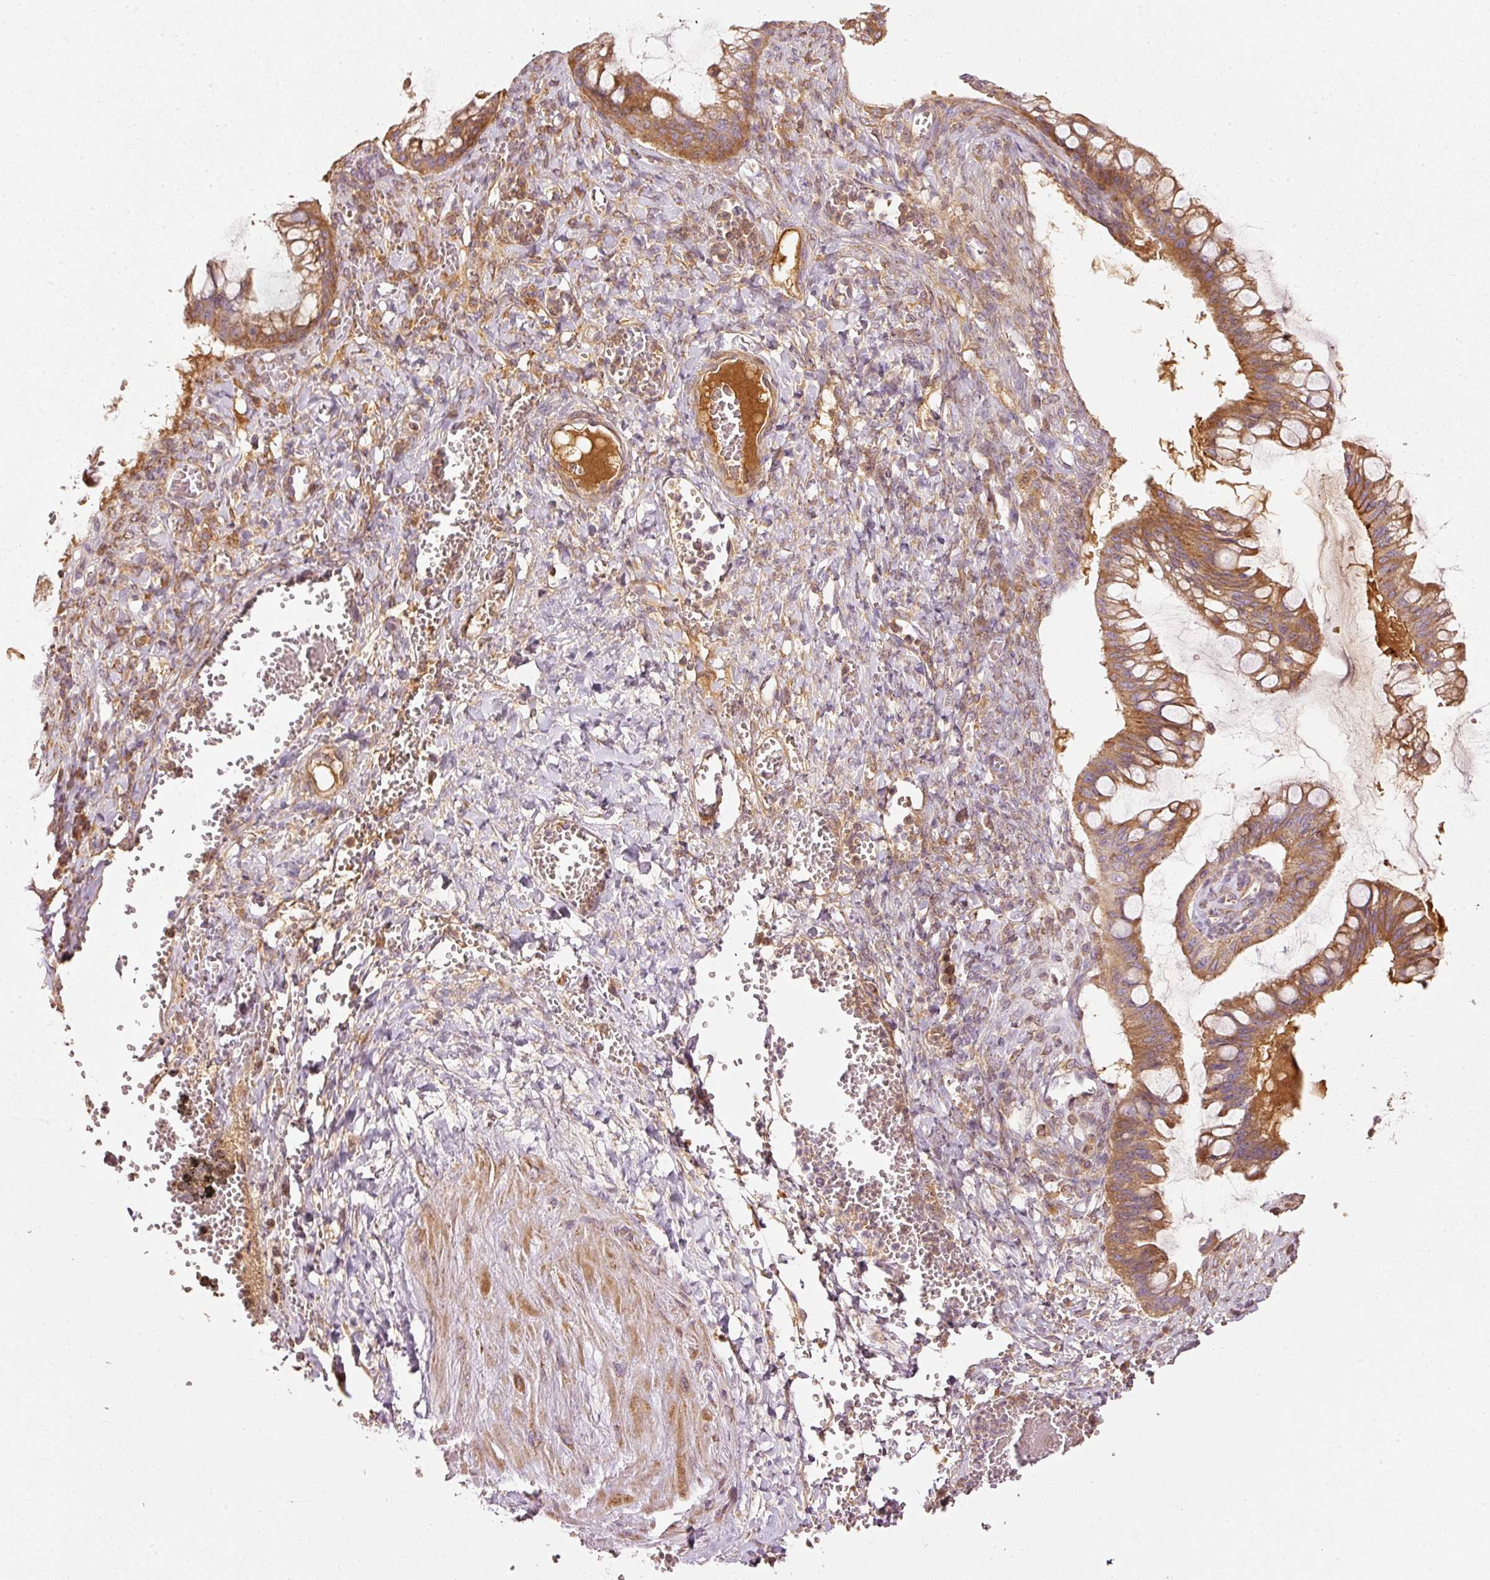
{"staining": {"intensity": "moderate", "quantity": ">75%", "location": "cytoplasmic/membranous"}, "tissue": "ovarian cancer", "cell_type": "Tumor cells", "image_type": "cancer", "snomed": [{"axis": "morphology", "description": "Cystadenocarcinoma, mucinous, NOS"}, {"axis": "topography", "description": "Ovary"}], "caption": "Mucinous cystadenocarcinoma (ovarian) was stained to show a protein in brown. There is medium levels of moderate cytoplasmic/membranous staining in approximately >75% of tumor cells.", "gene": "SERPING1", "patient": {"sex": "female", "age": 73}}